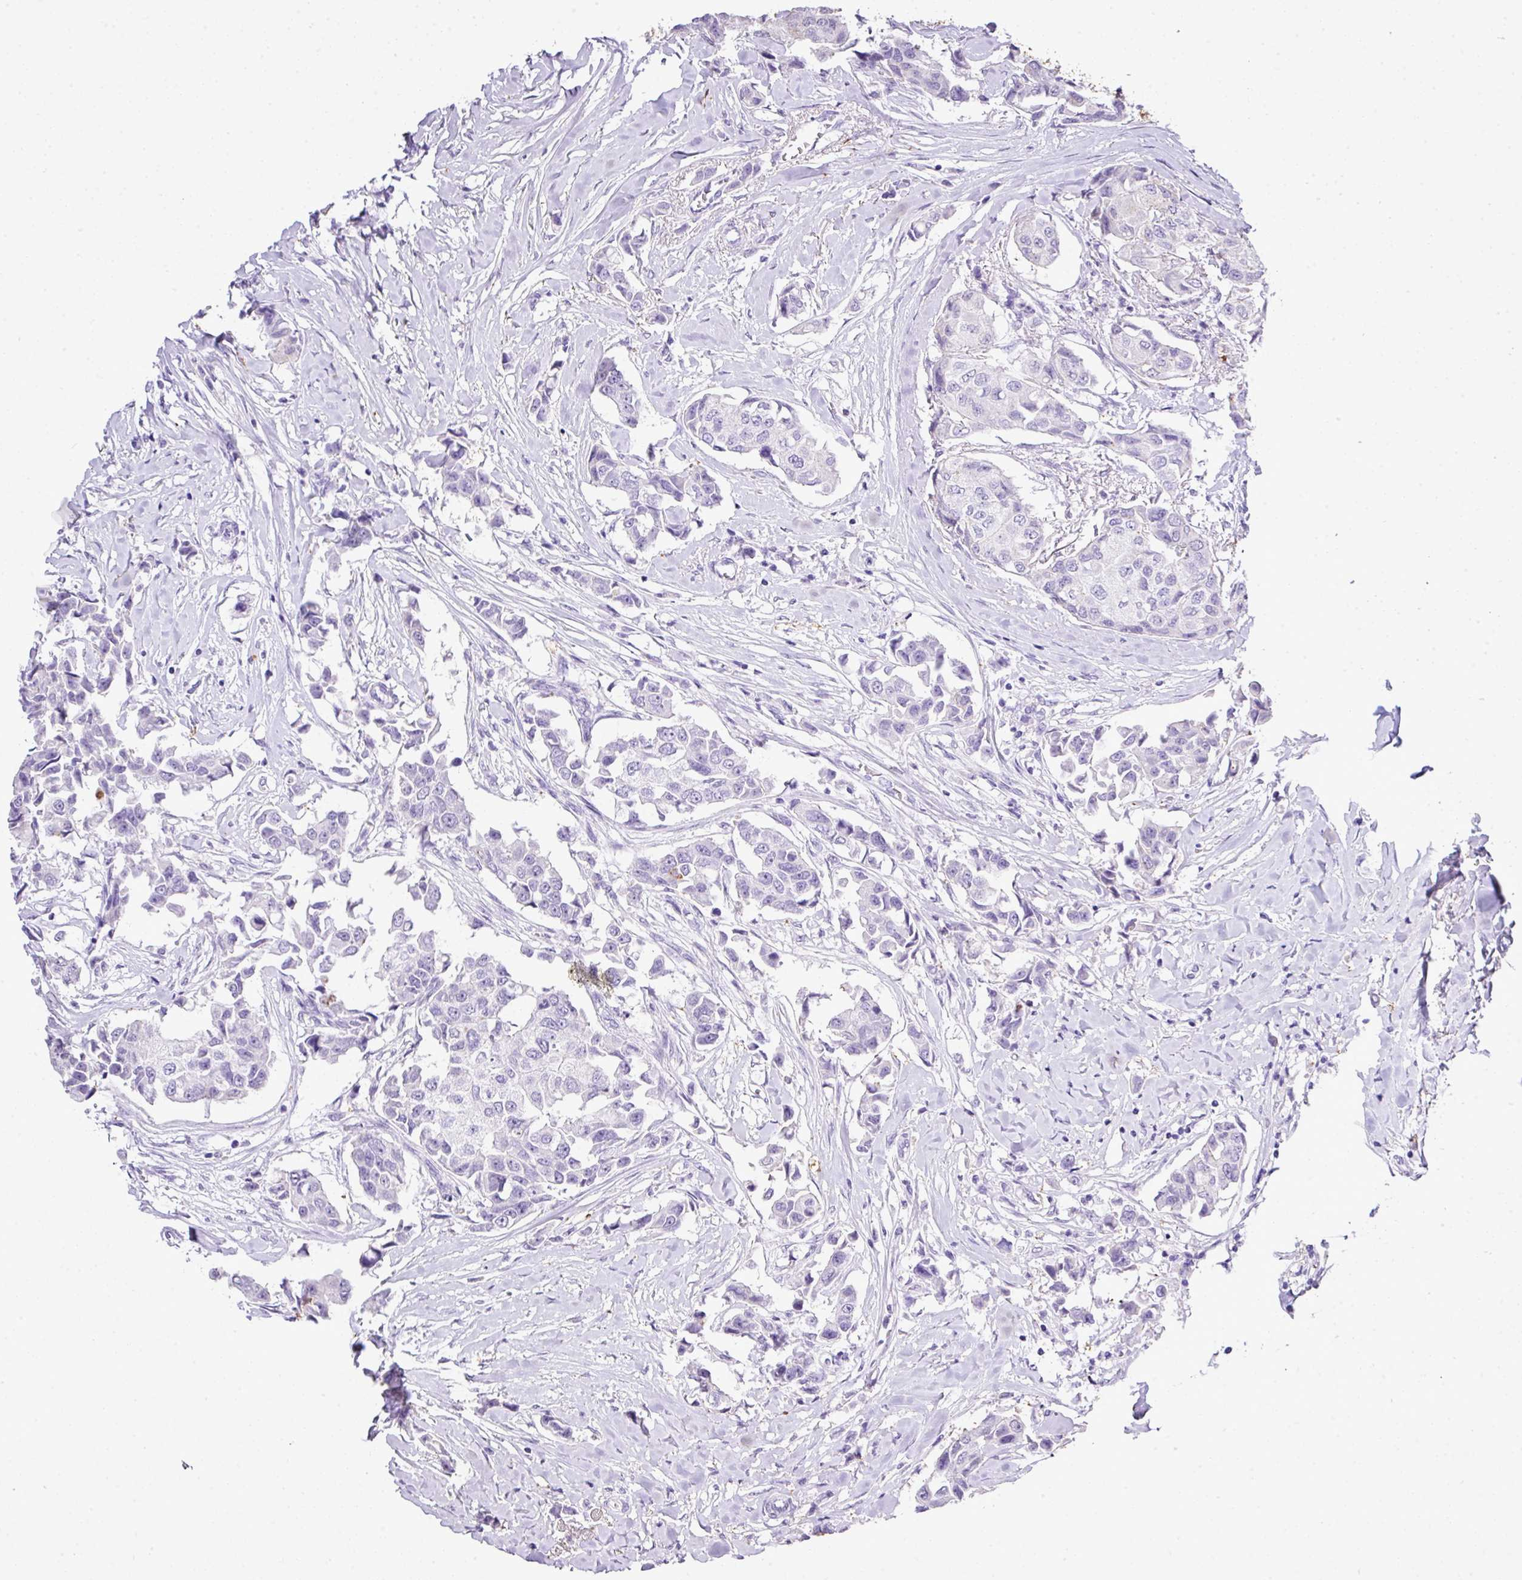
{"staining": {"intensity": "negative", "quantity": "none", "location": "none"}, "tissue": "breast cancer", "cell_type": "Tumor cells", "image_type": "cancer", "snomed": [{"axis": "morphology", "description": "Duct carcinoma"}, {"axis": "topography", "description": "Breast"}], "caption": "Immunohistochemical staining of human intraductal carcinoma (breast) displays no significant positivity in tumor cells.", "gene": "KCNJ11", "patient": {"sex": "female", "age": 80}}